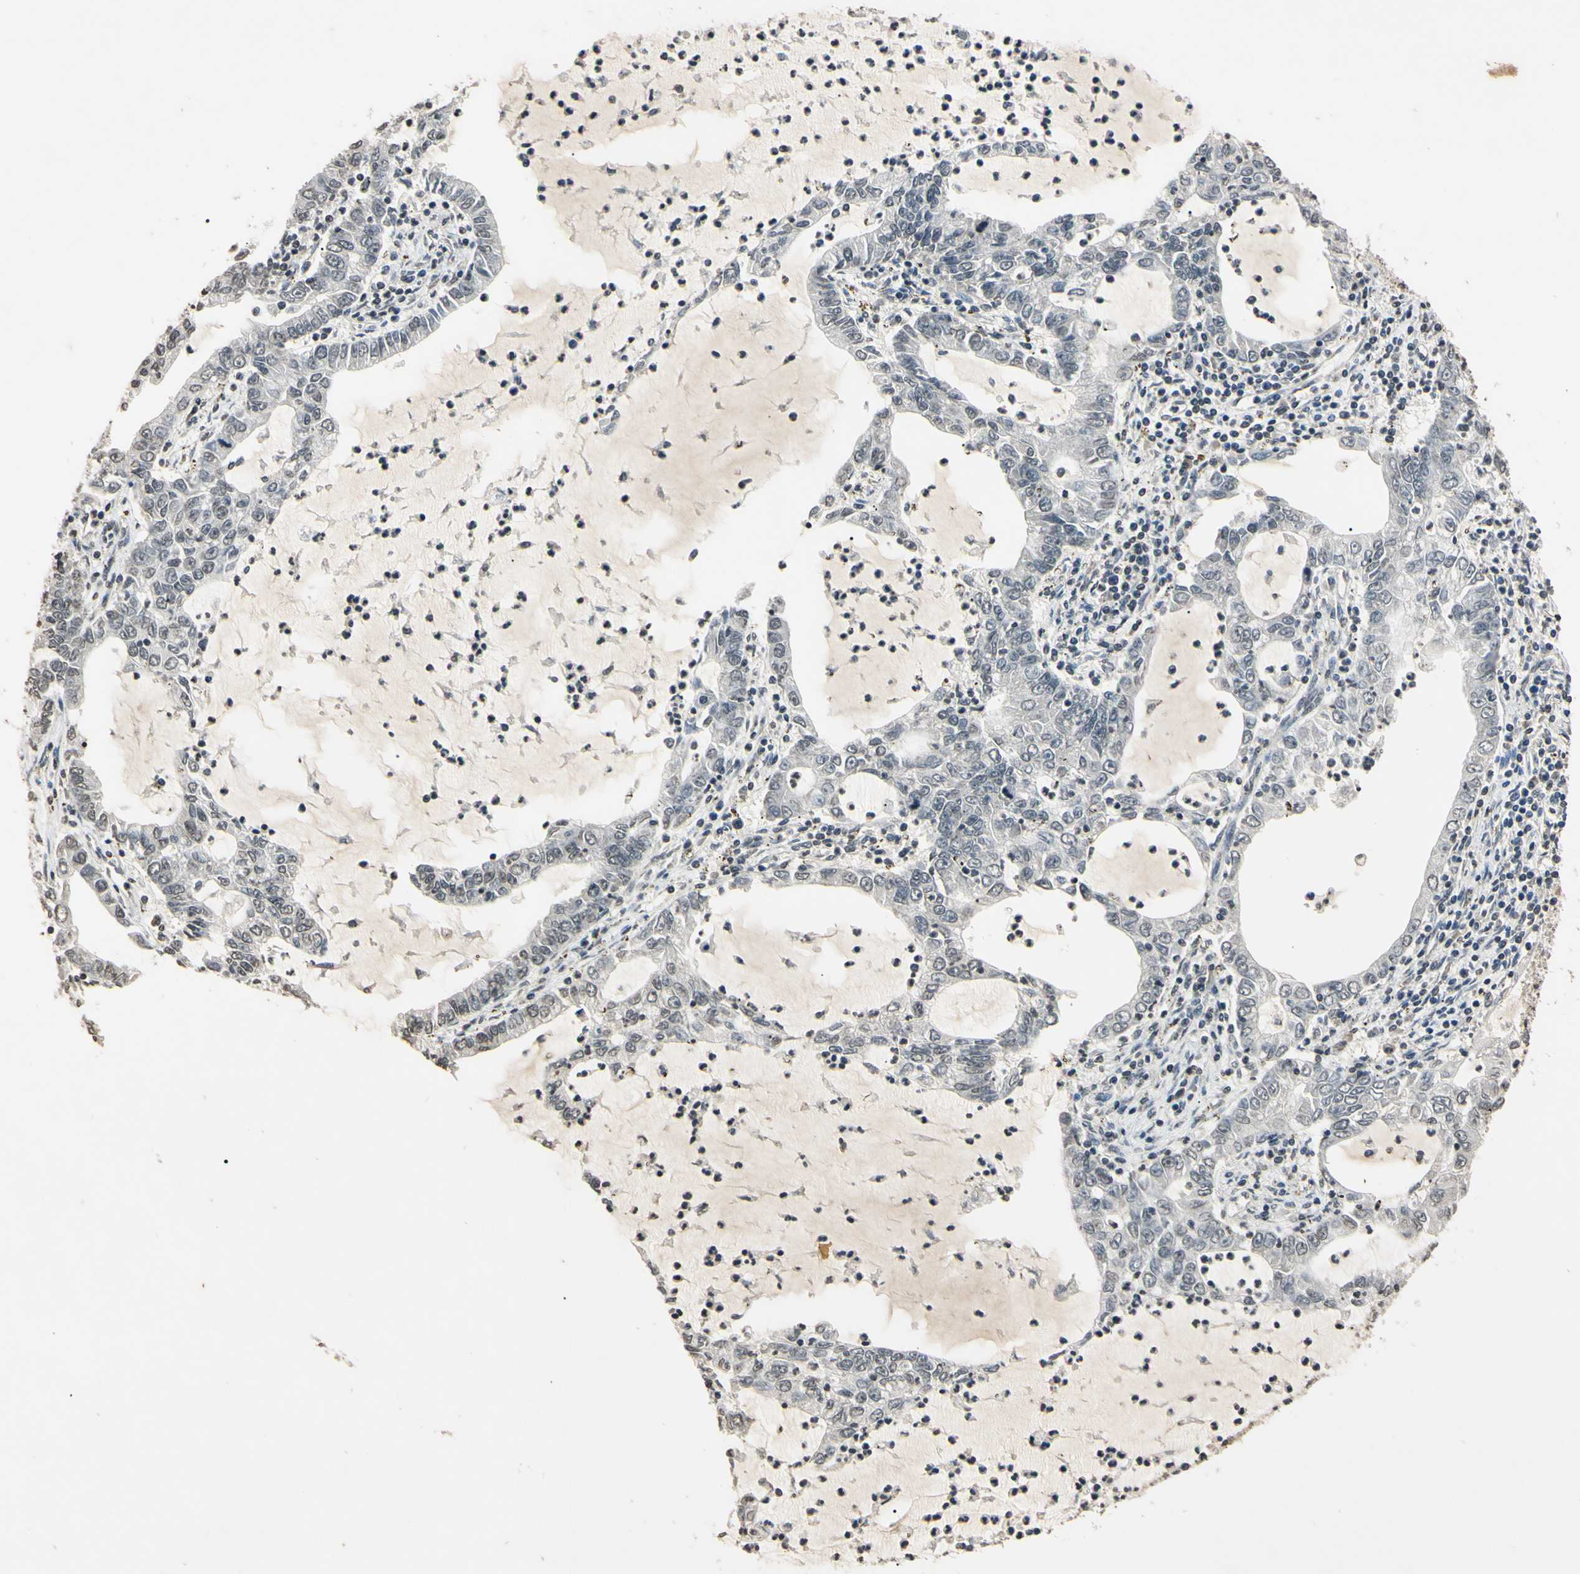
{"staining": {"intensity": "negative", "quantity": "none", "location": "none"}, "tissue": "lung cancer", "cell_type": "Tumor cells", "image_type": "cancer", "snomed": [{"axis": "morphology", "description": "Adenocarcinoma, NOS"}, {"axis": "topography", "description": "Lung"}], "caption": "Tumor cells show no significant protein expression in lung cancer.", "gene": "EPN1", "patient": {"sex": "female", "age": 51}}